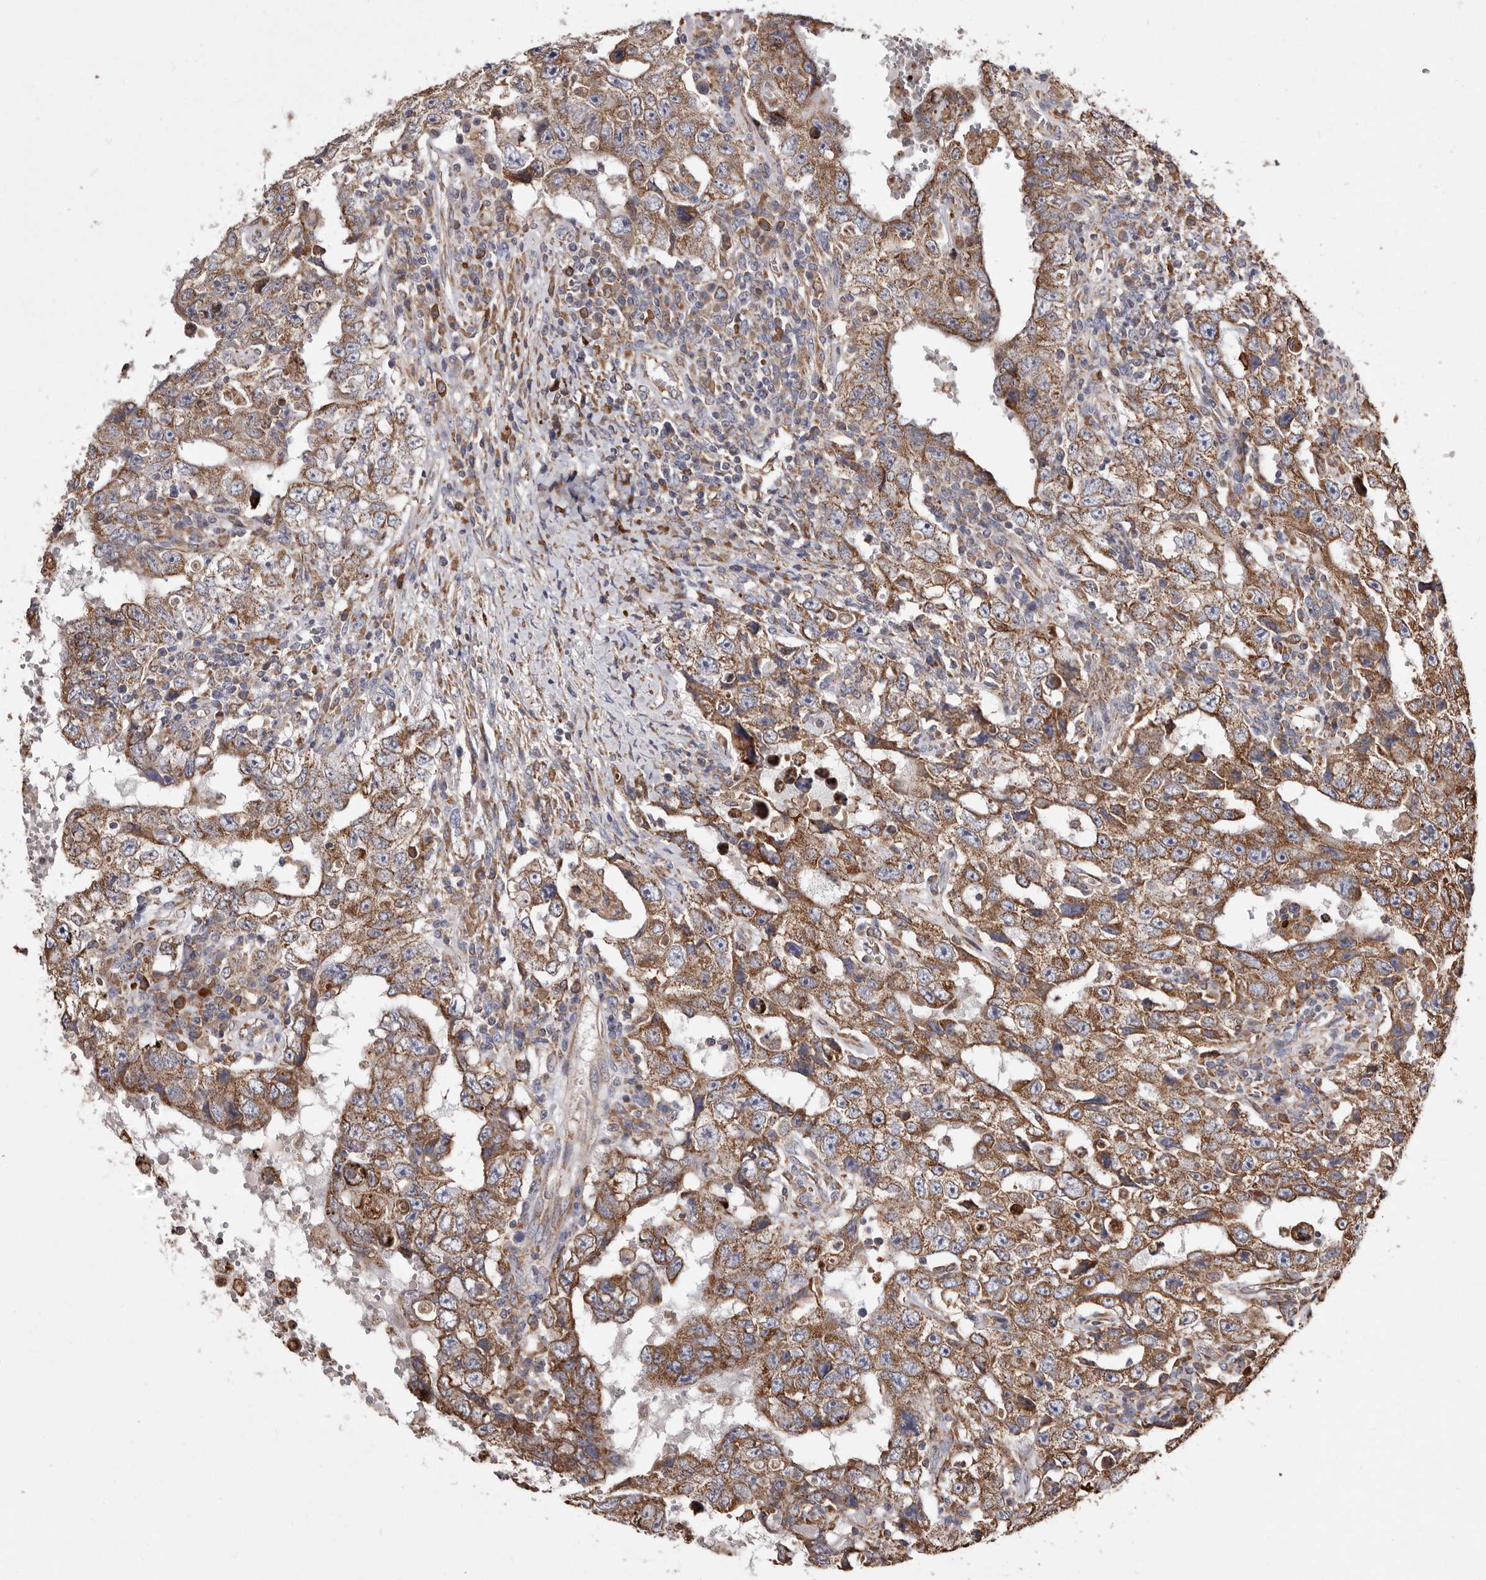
{"staining": {"intensity": "moderate", "quantity": ">75%", "location": "cytoplasmic/membranous"}, "tissue": "testis cancer", "cell_type": "Tumor cells", "image_type": "cancer", "snomed": [{"axis": "morphology", "description": "Carcinoma, Embryonal, NOS"}, {"axis": "topography", "description": "Testis"}], "caption": "Immunohistochemical staining of testis embryonal carcinoma exhibits medium levels of moderate cytoplasmic/membranous staining in approximately >75% of tumor cells. The protein is stained brown, and the nuclei are stained in blue (DAB (3,3'-diaminobenzidine) IHC with brightfield microscopy, high magnification).", "gene": "STEAP2", "patient": {"sex": "male", "age": 26}}